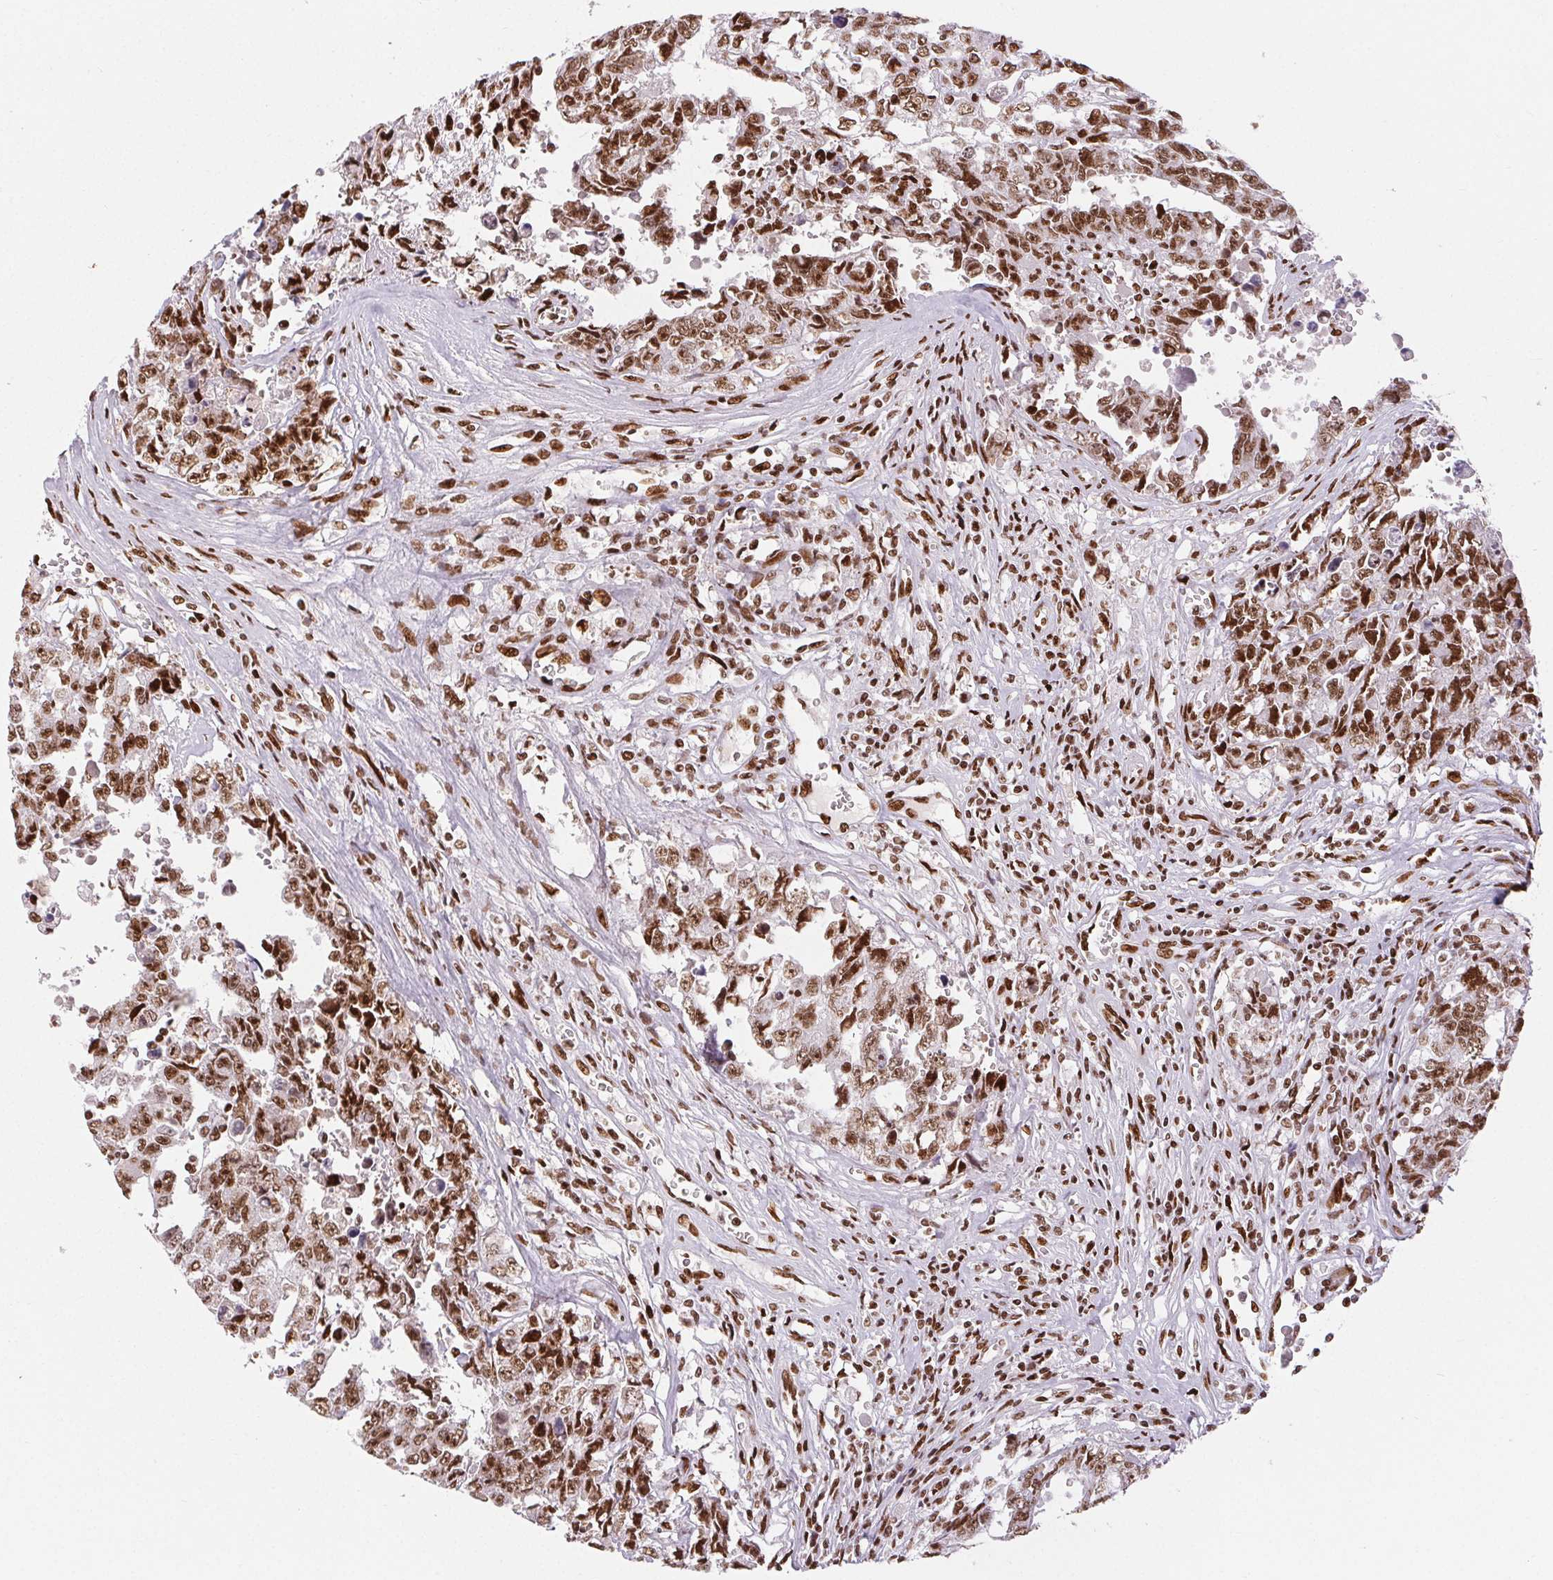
{"staining": {"intensity": "moderate", "quantity": ">75%", "location": "nuclear"}, "tissue": "testis cancer", "cell_type": "Tumor cells", "image_type": "cancer", "snomed": [{"axis": "morphology", "description": "Carcinoma, Embryonal, NOS"}, {"axis": "topography", "description": "Testis"}], "caption": "Embryonal carcinoma (testis) stained with IHC demonstrates moderate nuclear staining in approximately >75% of tumor cells.", "gene": "ZNF80", "patient": {"sex": "male", "age": 24}}